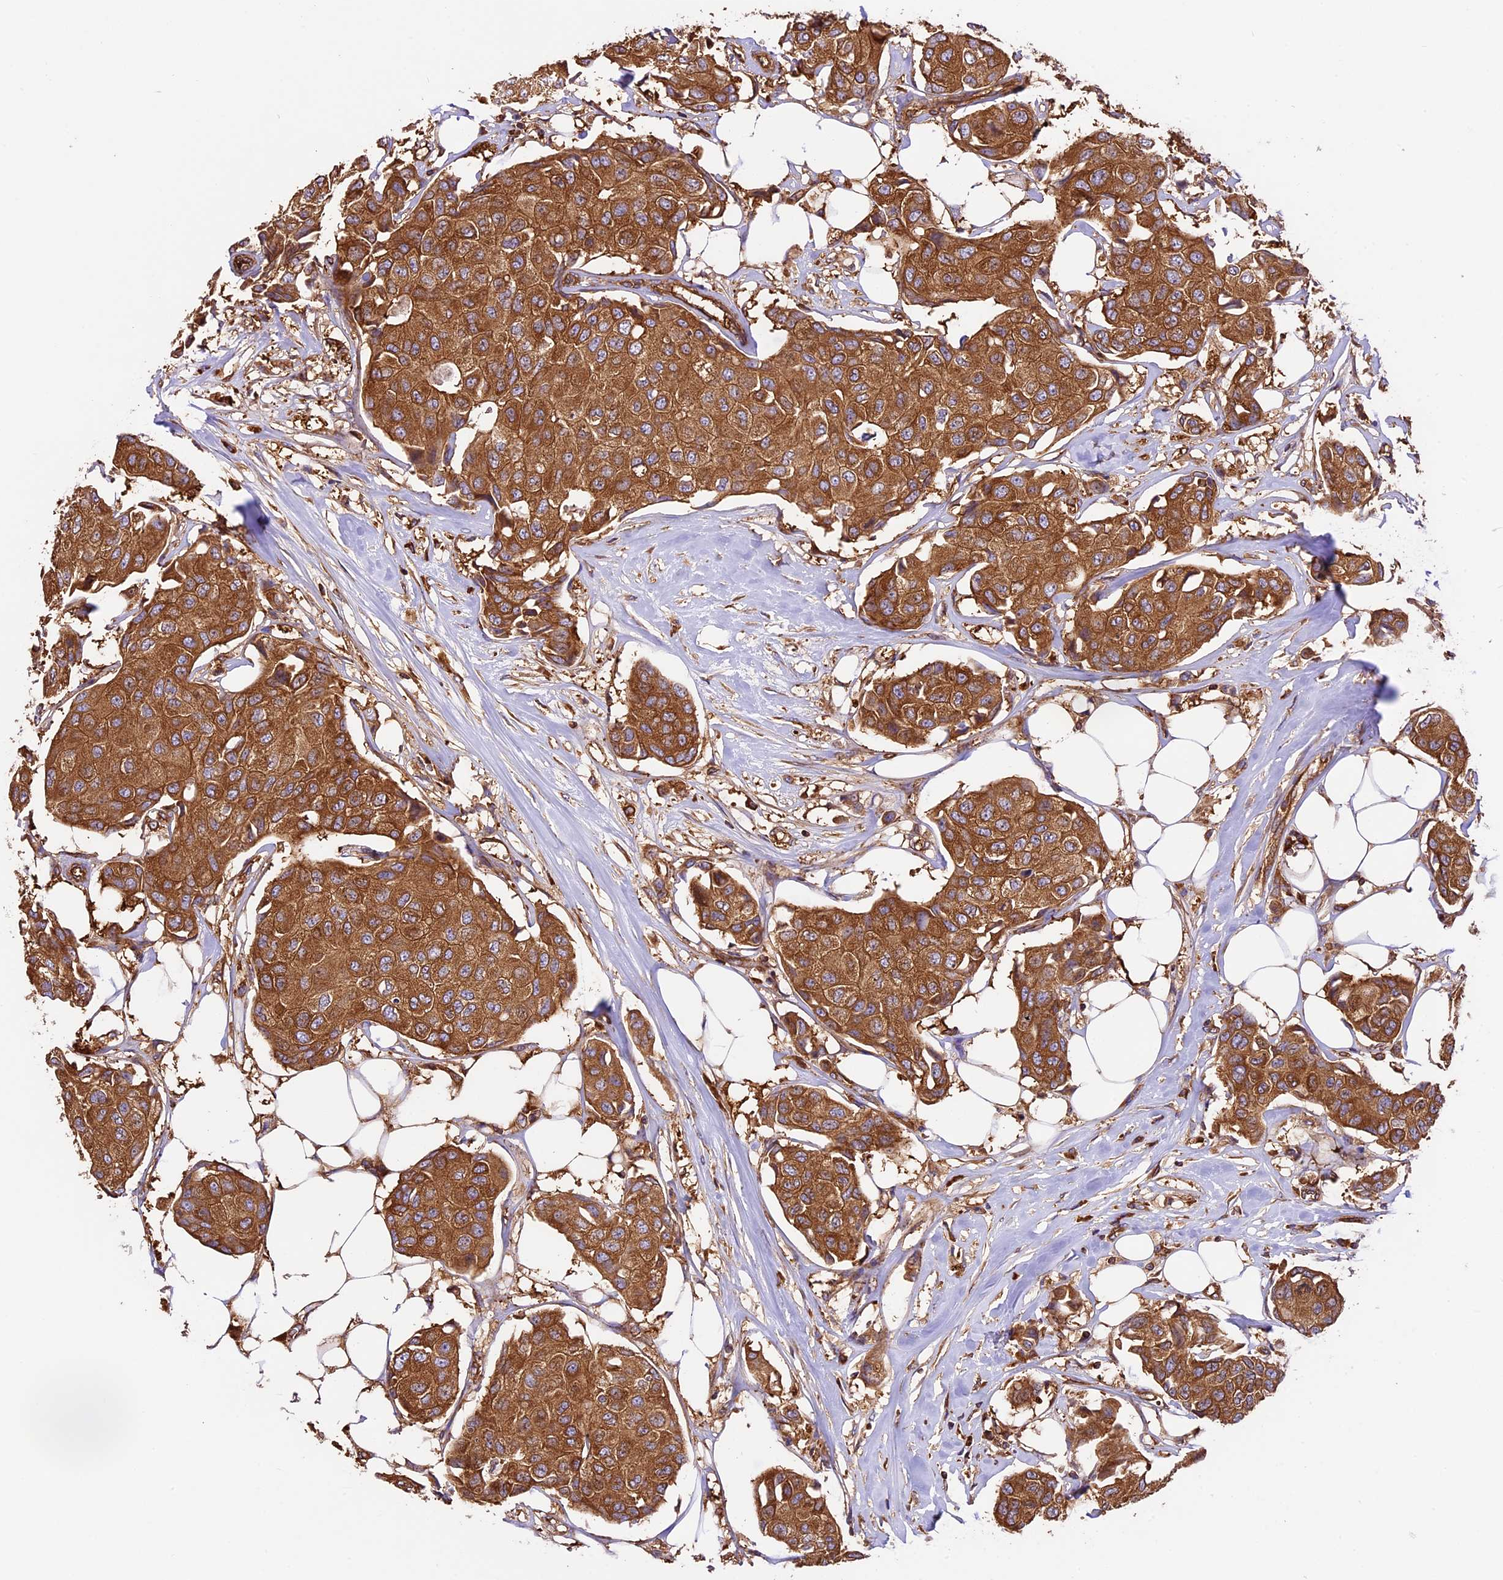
{"staining": {"intensity": "moderate", "quantity": ">75%", "location": "cytoplasmic/membranous"}, "tissue": "breast cancer", "cell_type": "Tumor cells", "image_type": "cancer", "snomed": [{"axis": "morphology", "description": "Duct carcinoma"}, {"axis": "topography", "description": "Breast"}], "caption": "This micrograph reveals immunohistochemistry (IHC) staining of human breast cancer (infiltrating ductal carcinoma), with medium moderate cytoplasmic/membranous expression in approximately >75% of tumor cells.", "gene": "KARS1", "patient": {"sex": "female", "age": 80}}